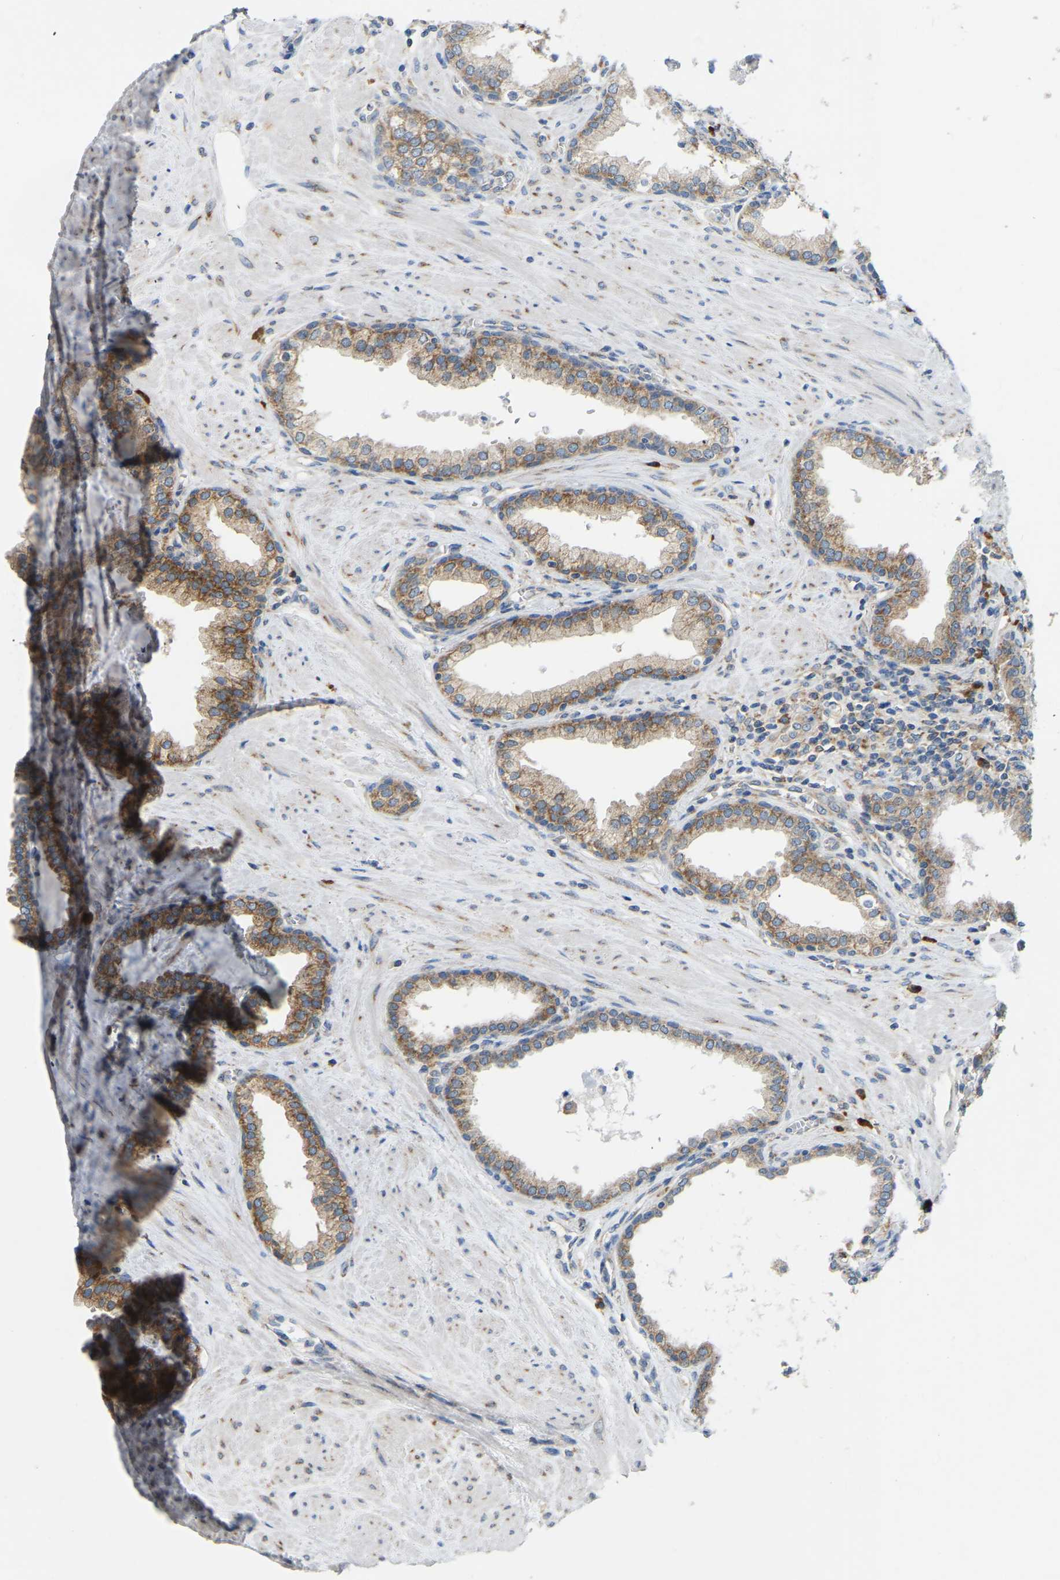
{"staining": {"intensity": "moderate", "quantity": ">75%", "location": "cytoplasmic/membranous"}, "tissue": "prostate", "cell_type": "Glandular cells", "image_type": "normal", "snomed": [{"axis": "morphology", "description": "Normal tissue, NOS"}, {"axis": "topography", "description": "Prostate"}], "caption": "The photomicrograph displays staining of unremarkable prostate, revealing moderate cytoplasmic/membranous protein positivity (brown color) within glandular cells.", "gene": "SND1", "patient": {"sex": "male", "age": 51}}